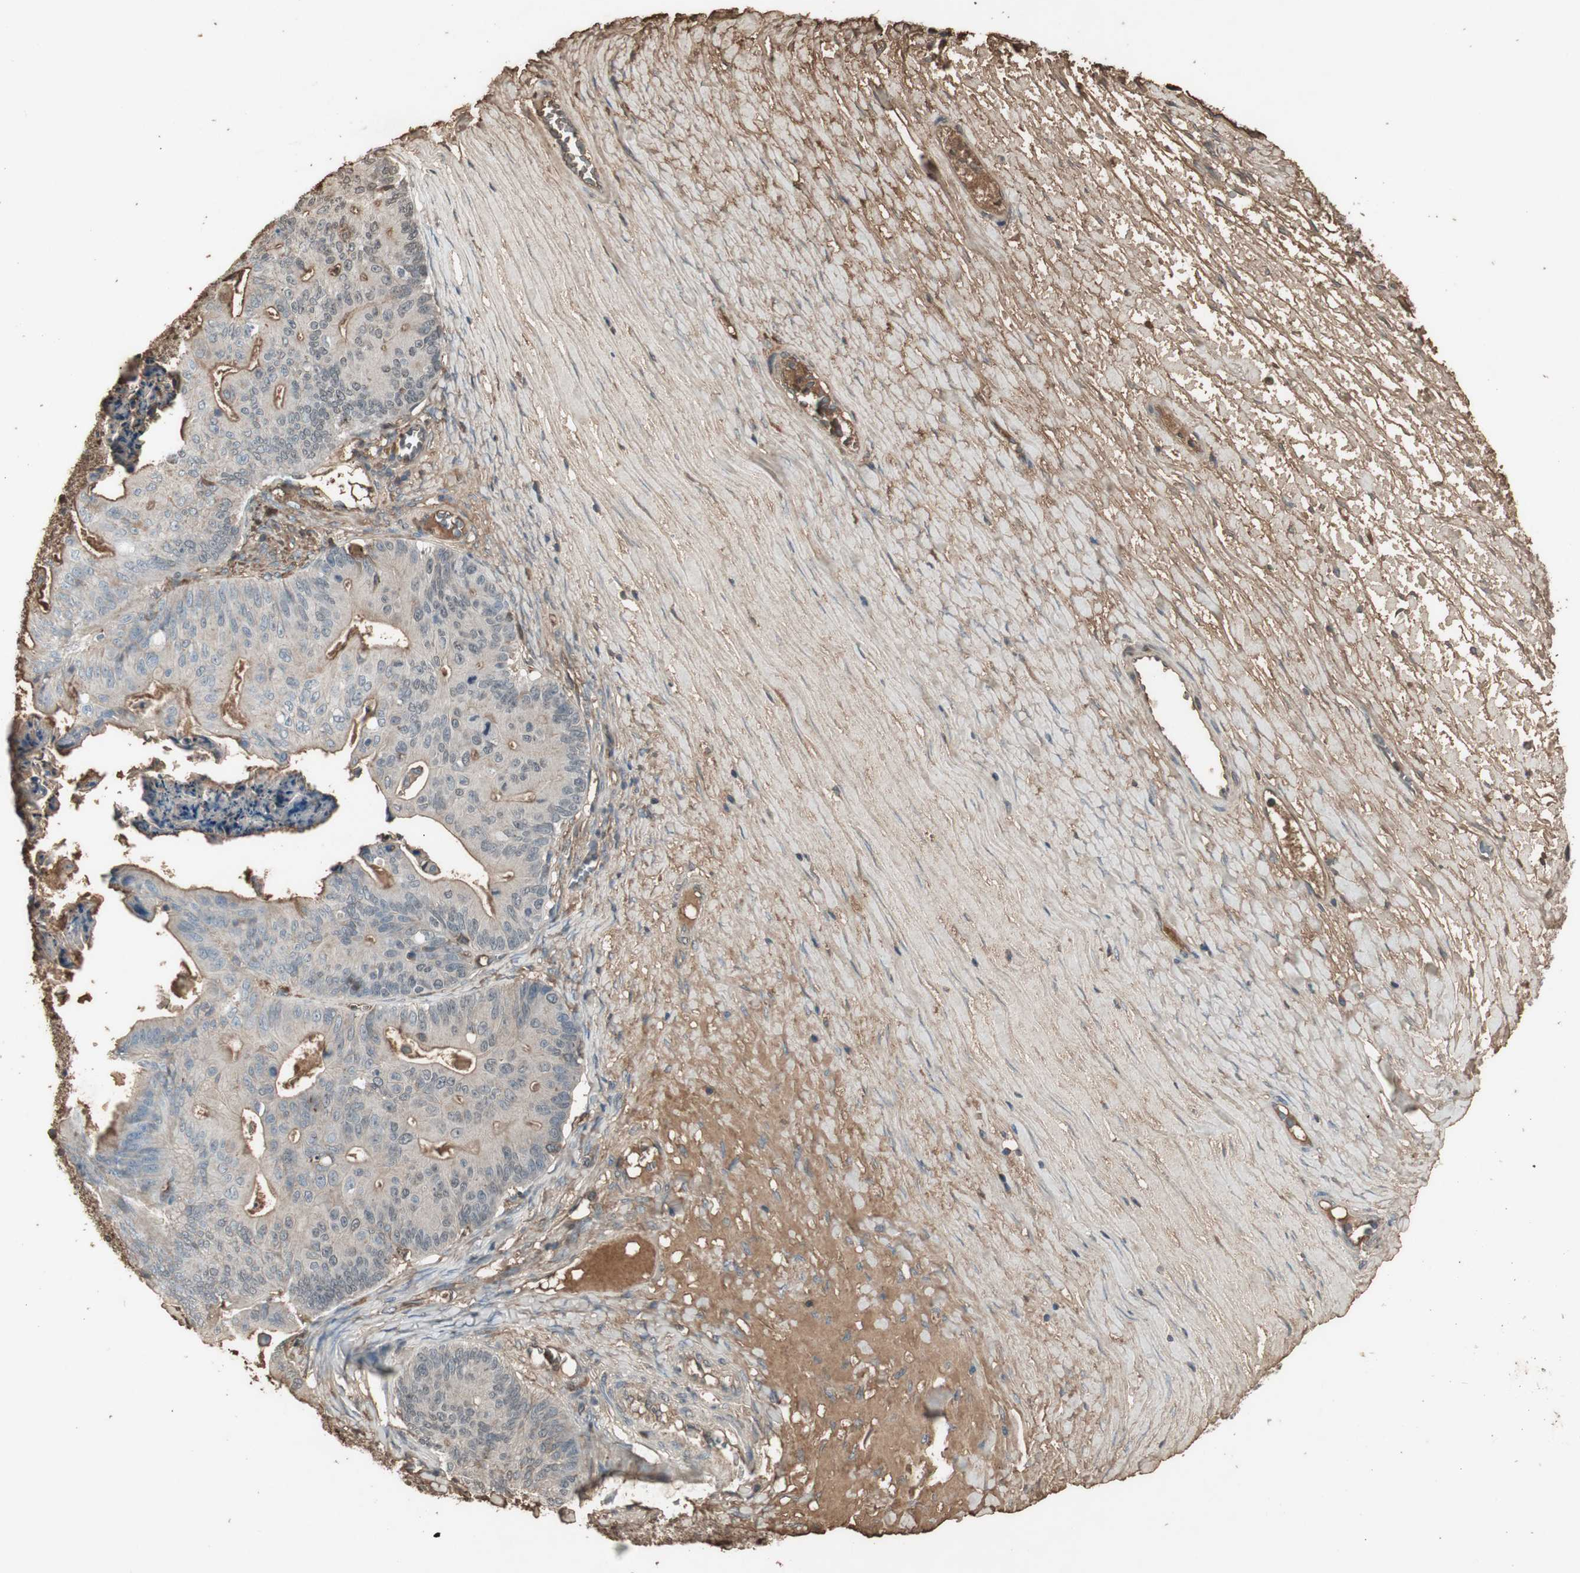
{"staining": {"intensity": "weak", "quantity": ">75%", "location": "cytoplasmic/membranous"}, "tissue": "ovarian cancer", "cell_type": "Tumor cells", "image_type": "cancer", "snomed": [{"axis": "morphology", "description": "Cystadenocarcinoma, mucinous, NOS"}, {"axis": "topography", "description": "Ovary"}], "caption": "Human mucinous cystadenocarcinoma (ovarian) stained with a protein marker exhibits weak staining in tumor cells.", "gene": "MMP14", "patient": {"sex": "female", "age": 37}}